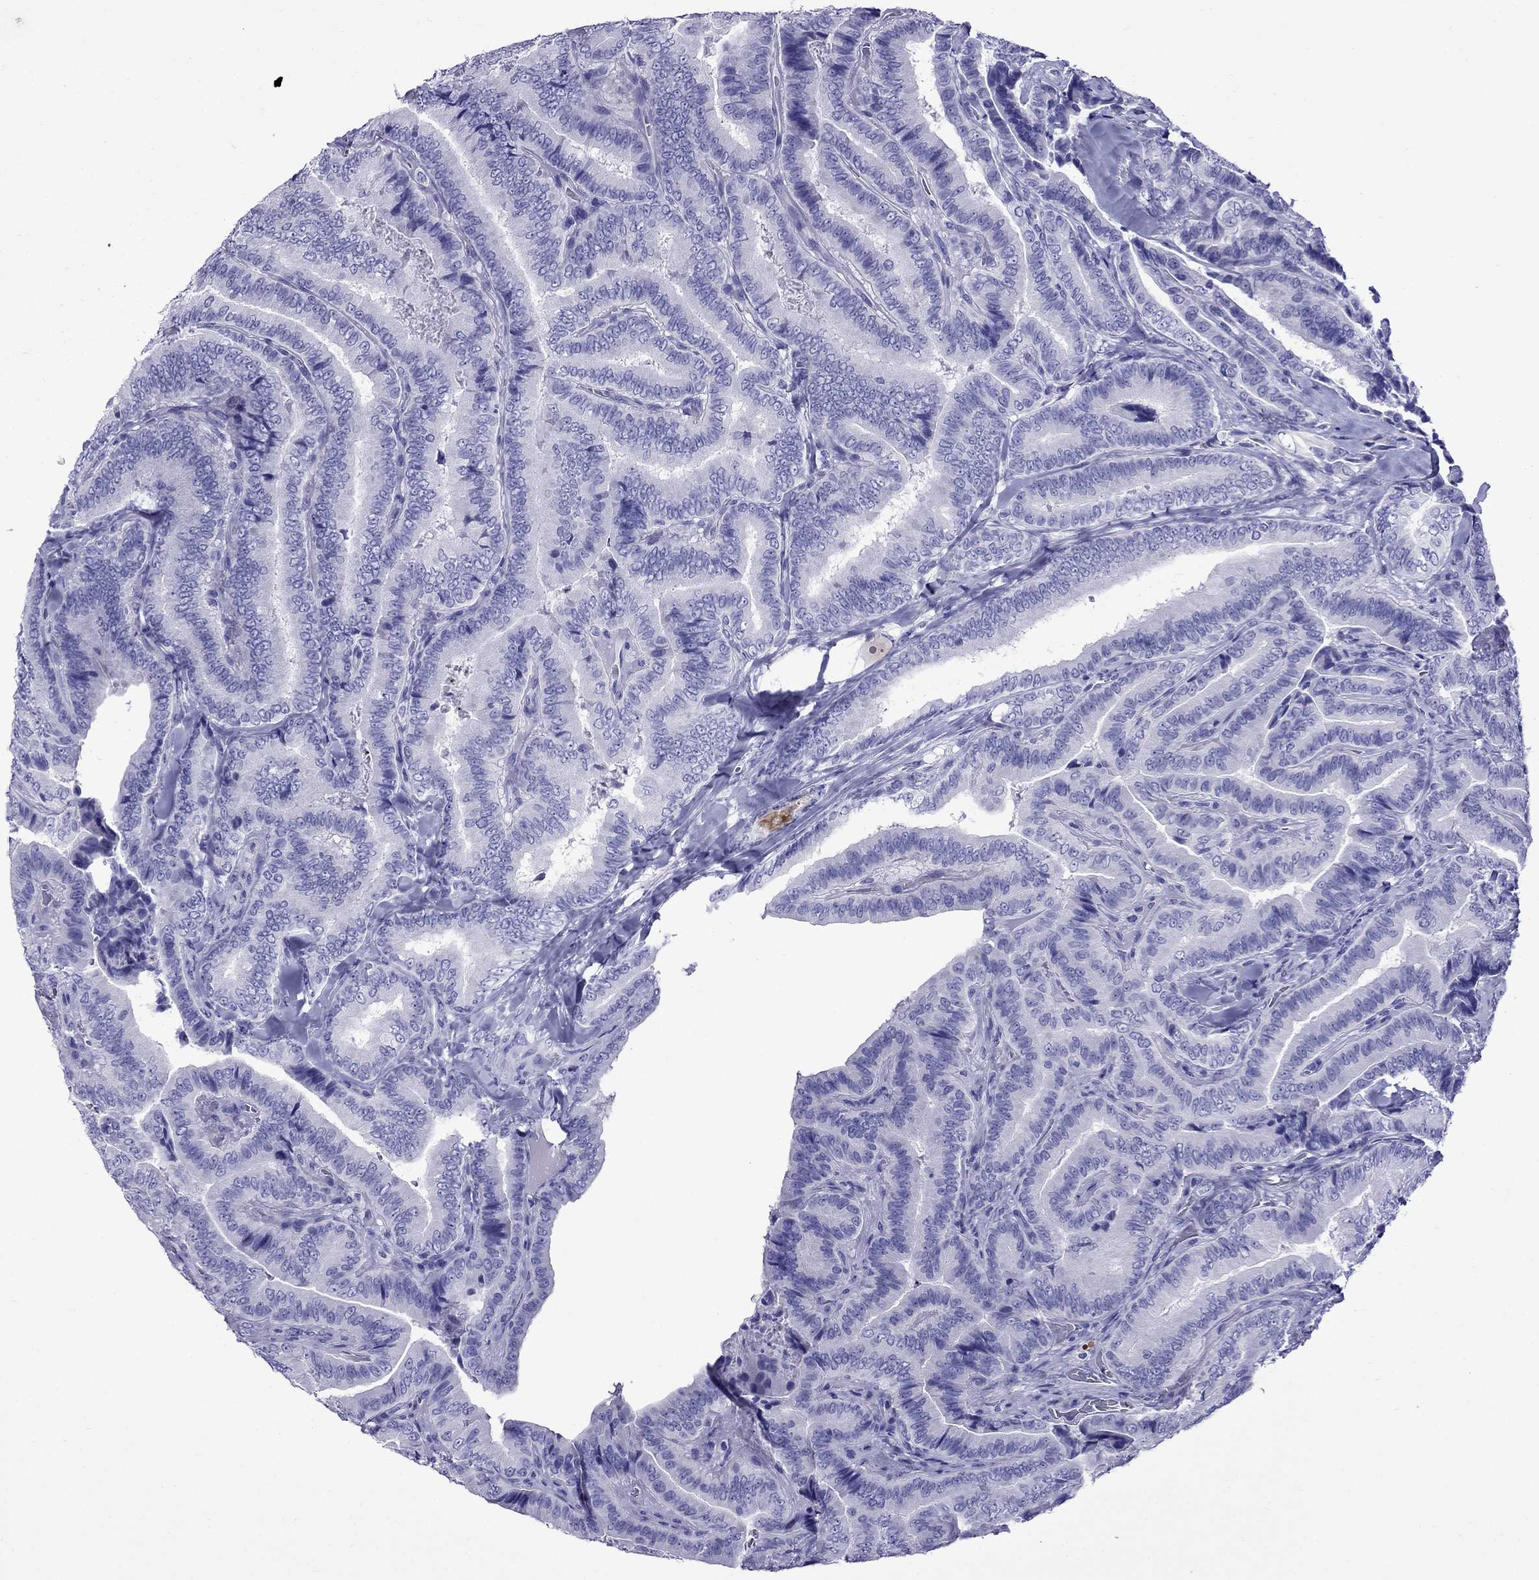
{"staining": {"intensity": "negative", "quantity": "none", "location": "none"}, "tissue": "thyroid cancer", "cell_type": "Tumor cells", "image_type": "cancer", "snomed": [{"axis": "morphology", "description": "Papillary adenocarcinoma, NOS"}, {"axis": "topography", "description": "Thyroid gland"}], "caption": "IHC image of neoplastic tissue: human papillary adenocarcinoma (thyroid) stained with DAB demonstrates no significant protein positivity in tumor cells. (IHC, brightfield microscopy, high magnification).", "gene": "CRYBA1", "patient": {"sex": "male", "age": 61}}